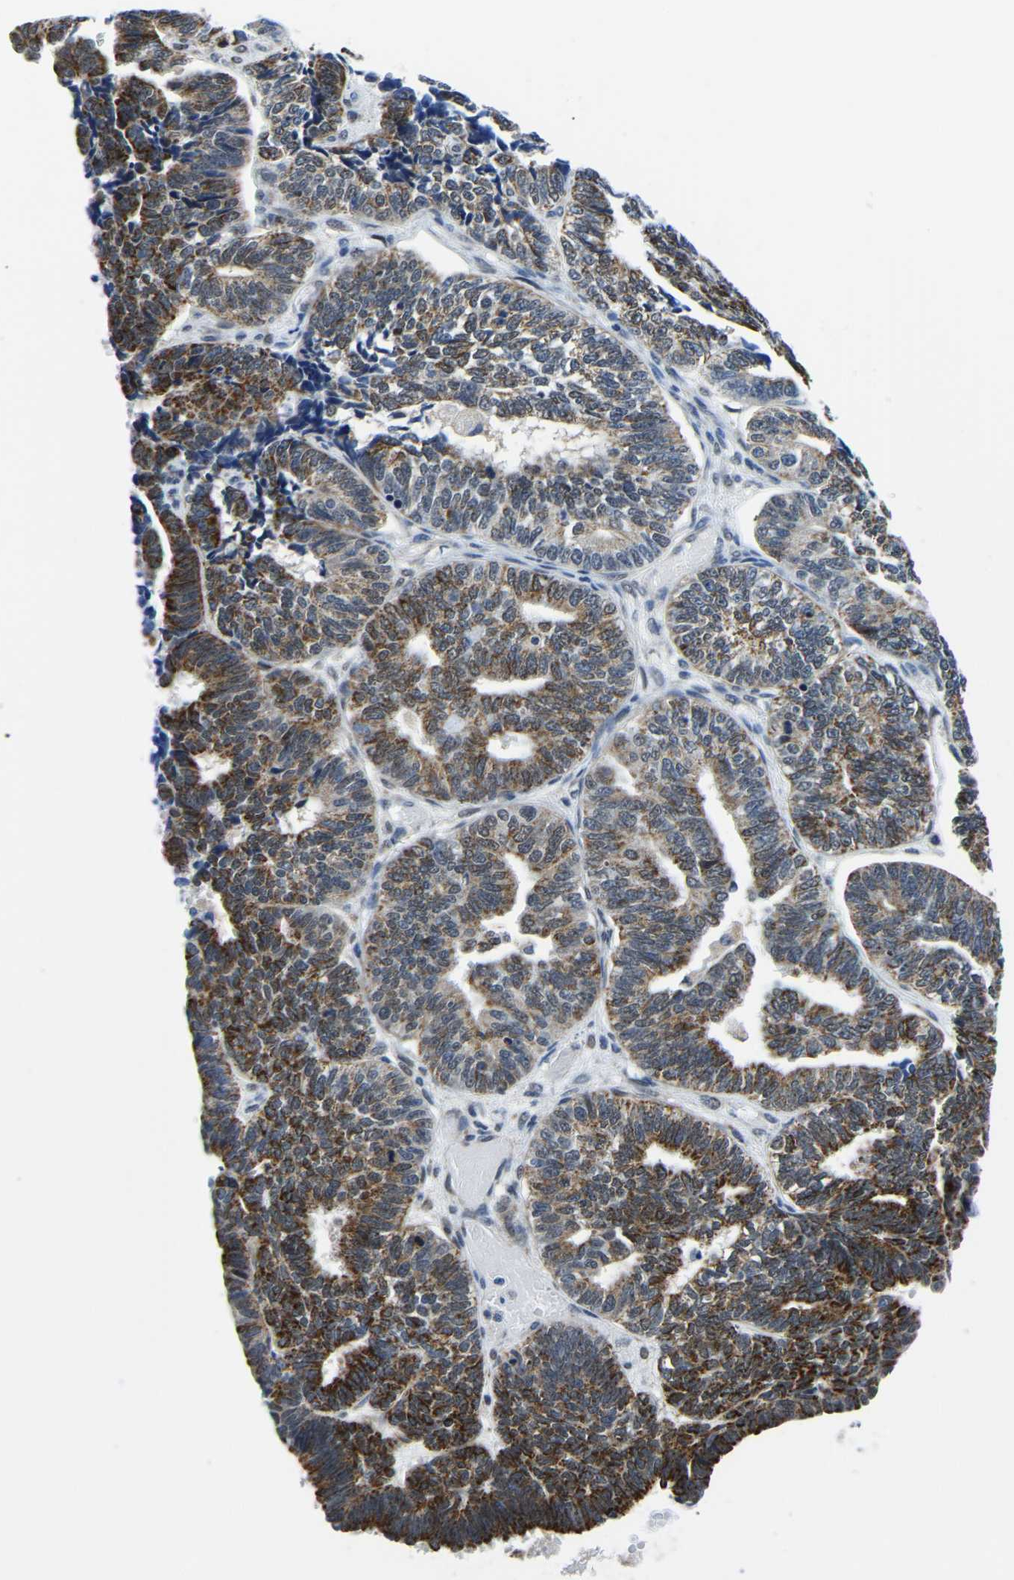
{"staining": {"intensity": "moderate", "quantity": ">75%", "location": "cytoplasmic/membranous"}, "tissue": "endometrial cancer", "cell_type": "Tumor cells", "image_type": "cancer", "snomed": [{"axis": "morphology", "description": "Adenocarcinoma, NOS"}, {"axis": "topography", "description": "Endometrium"}], "caption": "Immunohistochemical staining of endometrial cancer exhibits moderate cytoplasmic/membranous protein expression in about >75% of tumor cells.", "gene": "BNIP3L", "patient": {"sex": "female", "age": 70}}